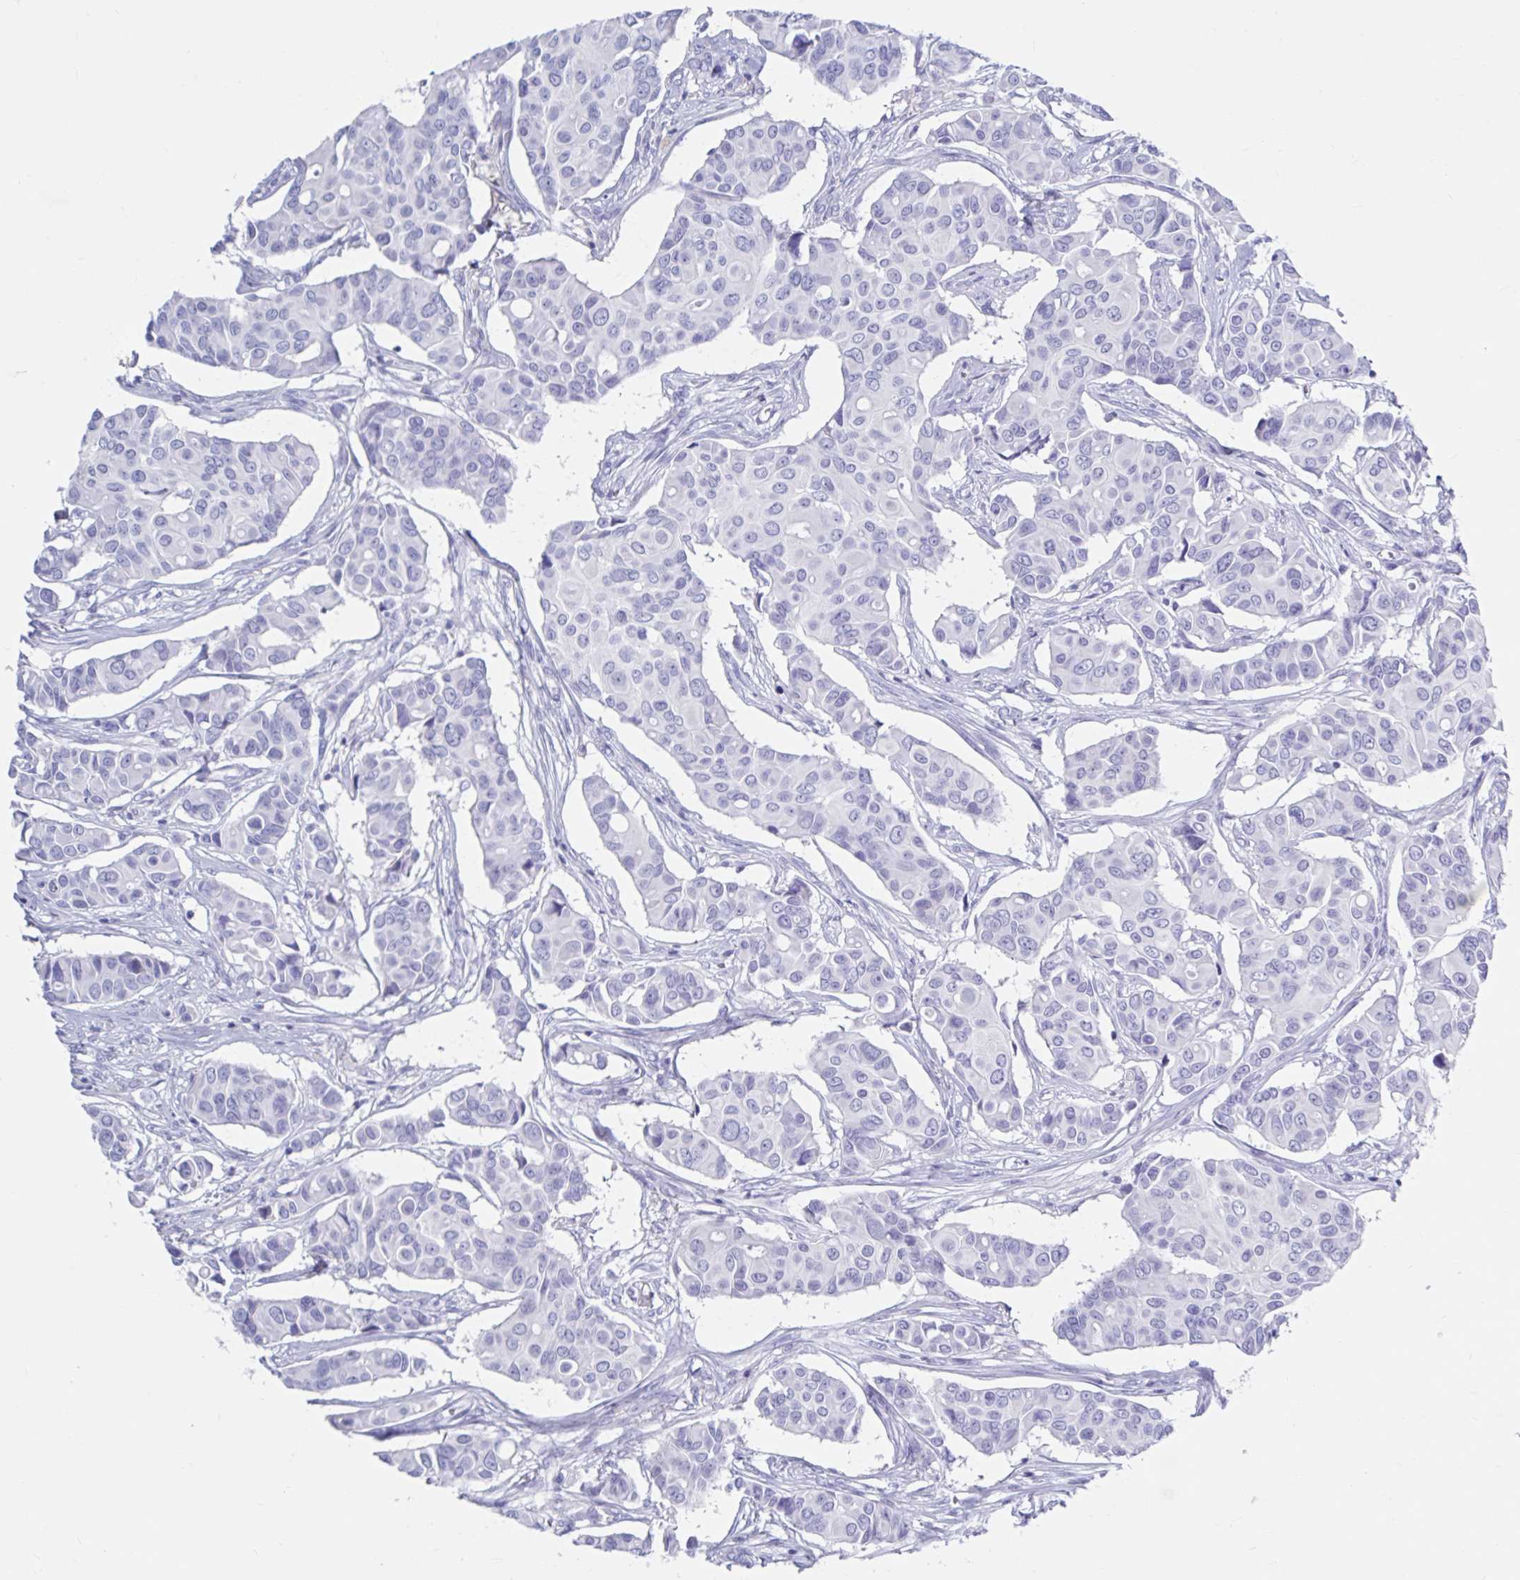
{"staining": {"intensity": "negative", "quantity": "none", "location": "none"}, "tissue": "breast cancer", "cell_type": "Tumor cells", "image_type": "cancer", "snomed": [{"axis": "morphology", "description": "Normal tissue, NOS"}, {"axis": "morphology", "description": "Duct carcinoma"}, {"axis": "topography", "description": "Skin"}, {"axis": "topography", "description": "Breast"}], "caption": "High power microscopy image of an immunohistochemistry micrograph of breast invasive ductal carcinoma, revealing no significant expression in tumor cells. (IHC, brightfield microscopy, high magnification).", "gene": "DPEP3", "patient": {"sex": "female", "age": 54}}